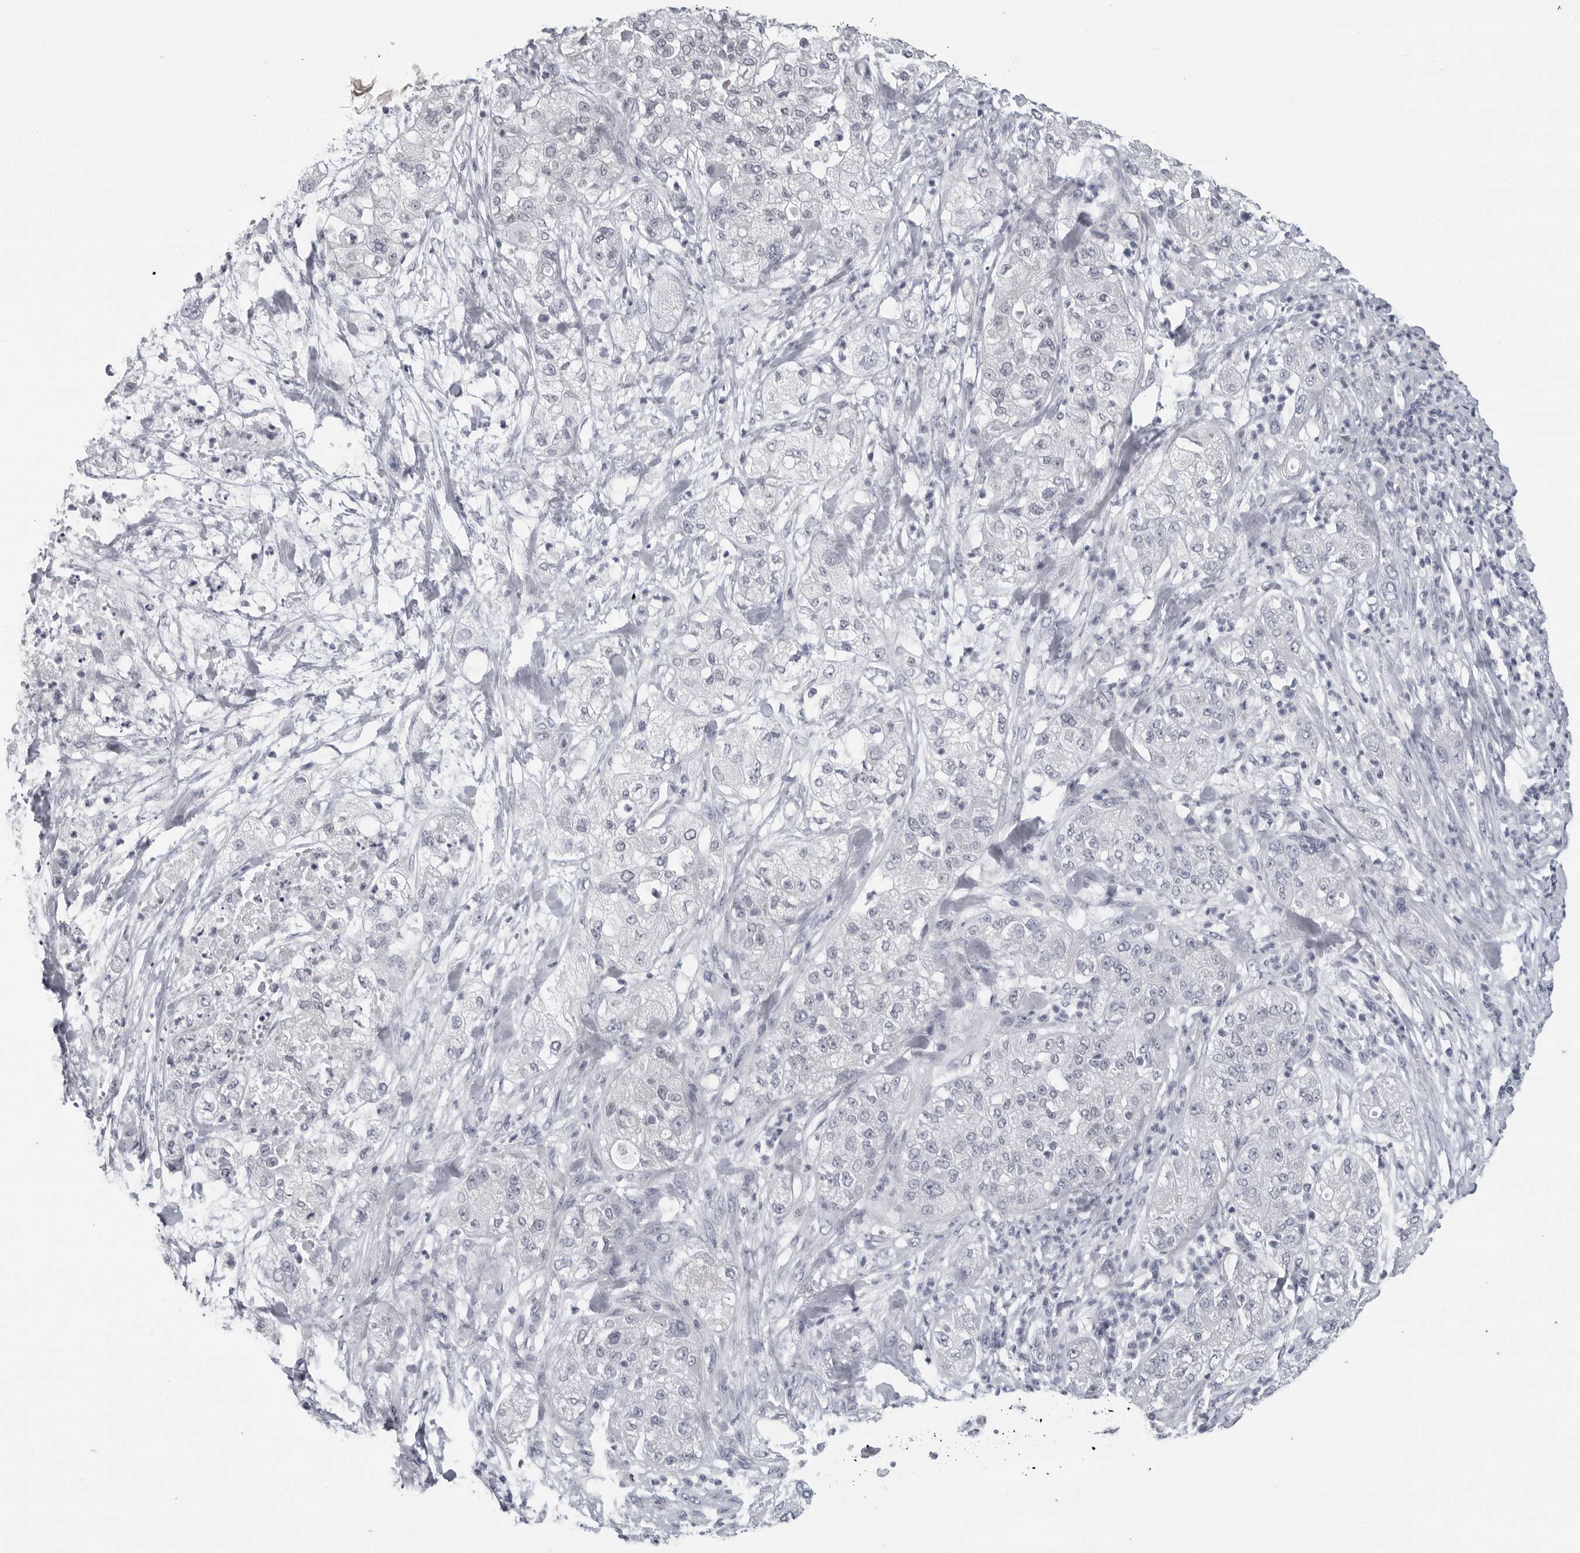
{"staining": {"intensity": "negative", "quantity": "none", "location": "none"}, "tissue": "pancreatic cancer", "cell_type": "Tumor cells", "image_type": "cancer", "snomed": [{"axis": "morphology", "description": "Adenocarcinoma, NOS"}, {"axis": "topography", "description": "Pancreas"}], "caption": "There is no significant positivity in tumor cells of pancreatic cancer.", "gene": "OPLAH", "patient": {"sex": "female", "age": 78}}